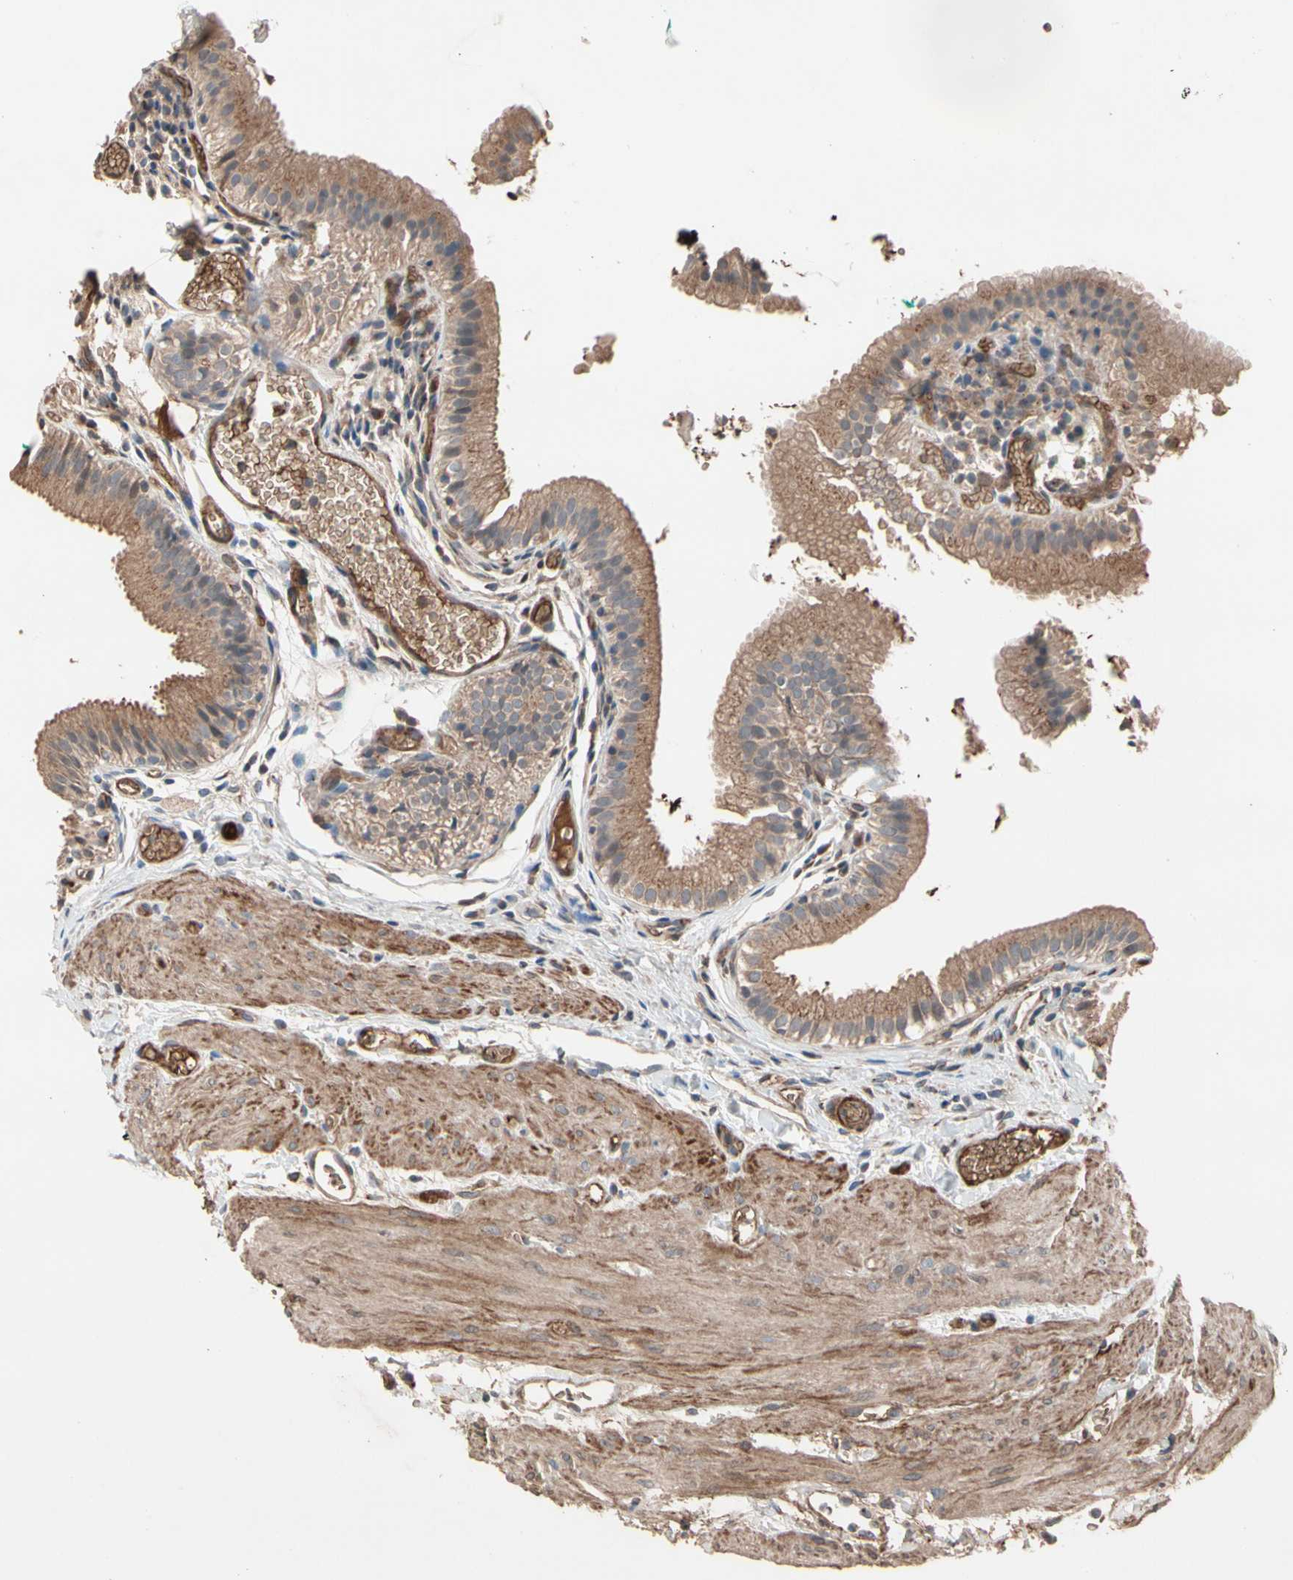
{"staining": {"intensity": "moderate", "quantity": ">75%", "location": "cytoplasmic/membranous"}, "tissue": "gallbladder", "cell_type": "Glandular cells", "image_type": "normal", "snomed": [{"axis": "morphology", "description": "Normal tissue, NOS"}, {"axis": "topography", "description": "Gallbladder"}], "caption": "A micrograph showing moderate cytoplasmic/membranous positivity in about >75% of glandular cells in unremarkable gallbladder, as visualized by brown immunohistochemical staining.", "gene": "GCK", "patient": {"sex": "female", "age": 26}}